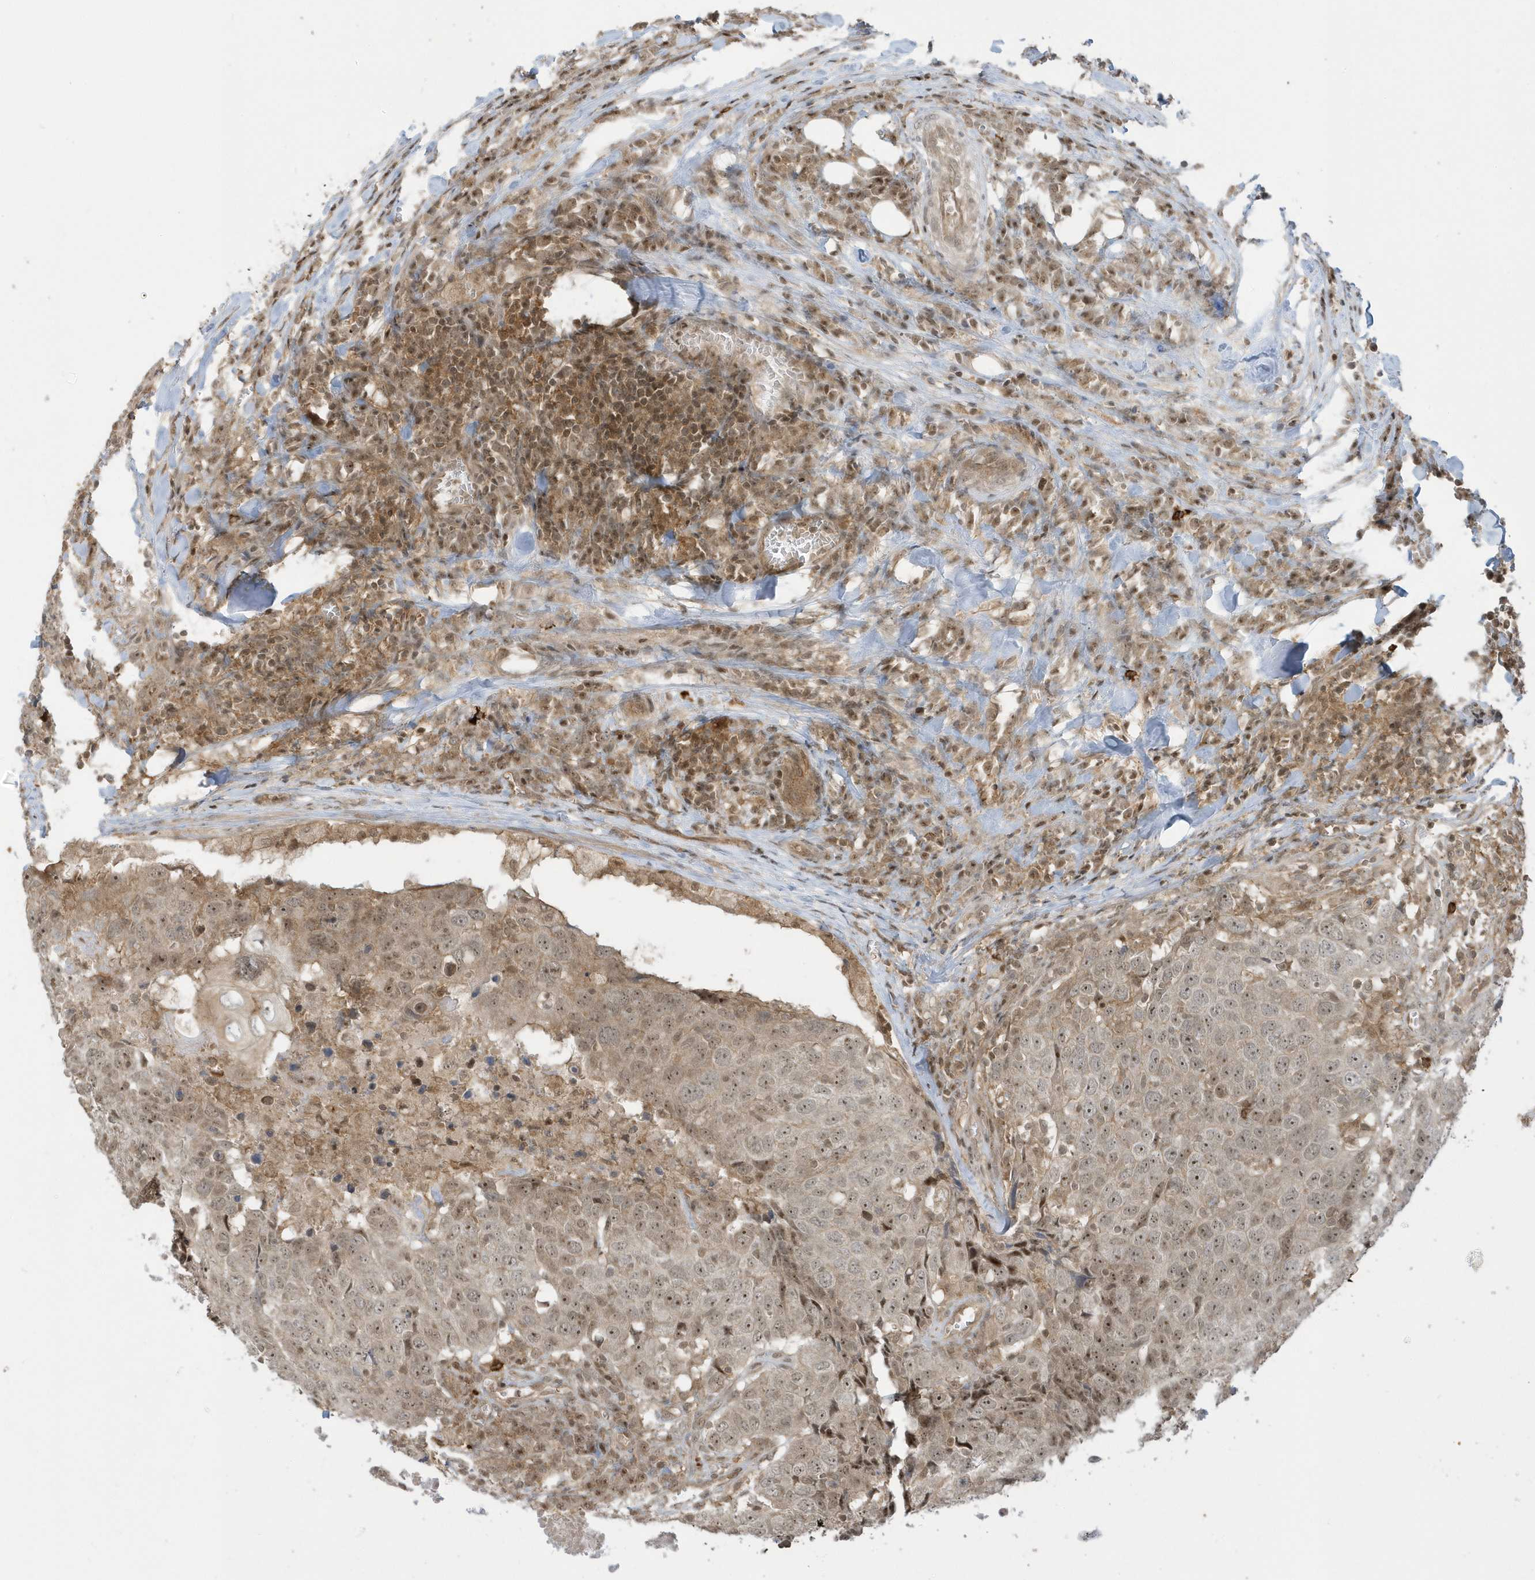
{"staining": {"intensity": "weak", "quantity": ">75%", "location": "cytoplasmic/membranous,nuclear"}, "tissue": "head and neck cancer", "cell_type": "Tumor cells", "image_type": "cancer", "snomed": [{"axis": "morphology", "description": "Squamous cell carcinoma, NOS"}, {"axis": "topography", "description": "Head-Neck"}], "caption": "A high-resolution histopathology image shows immunohistochemistry staining of squamous cell carcinoma (head and neck), which shows weak cytoplasmic/membranous and nuclear staining in approximately >75% of tumor cells.", "gene": "PPP1R7", "patient": {"sex": "male", "age": 66}}